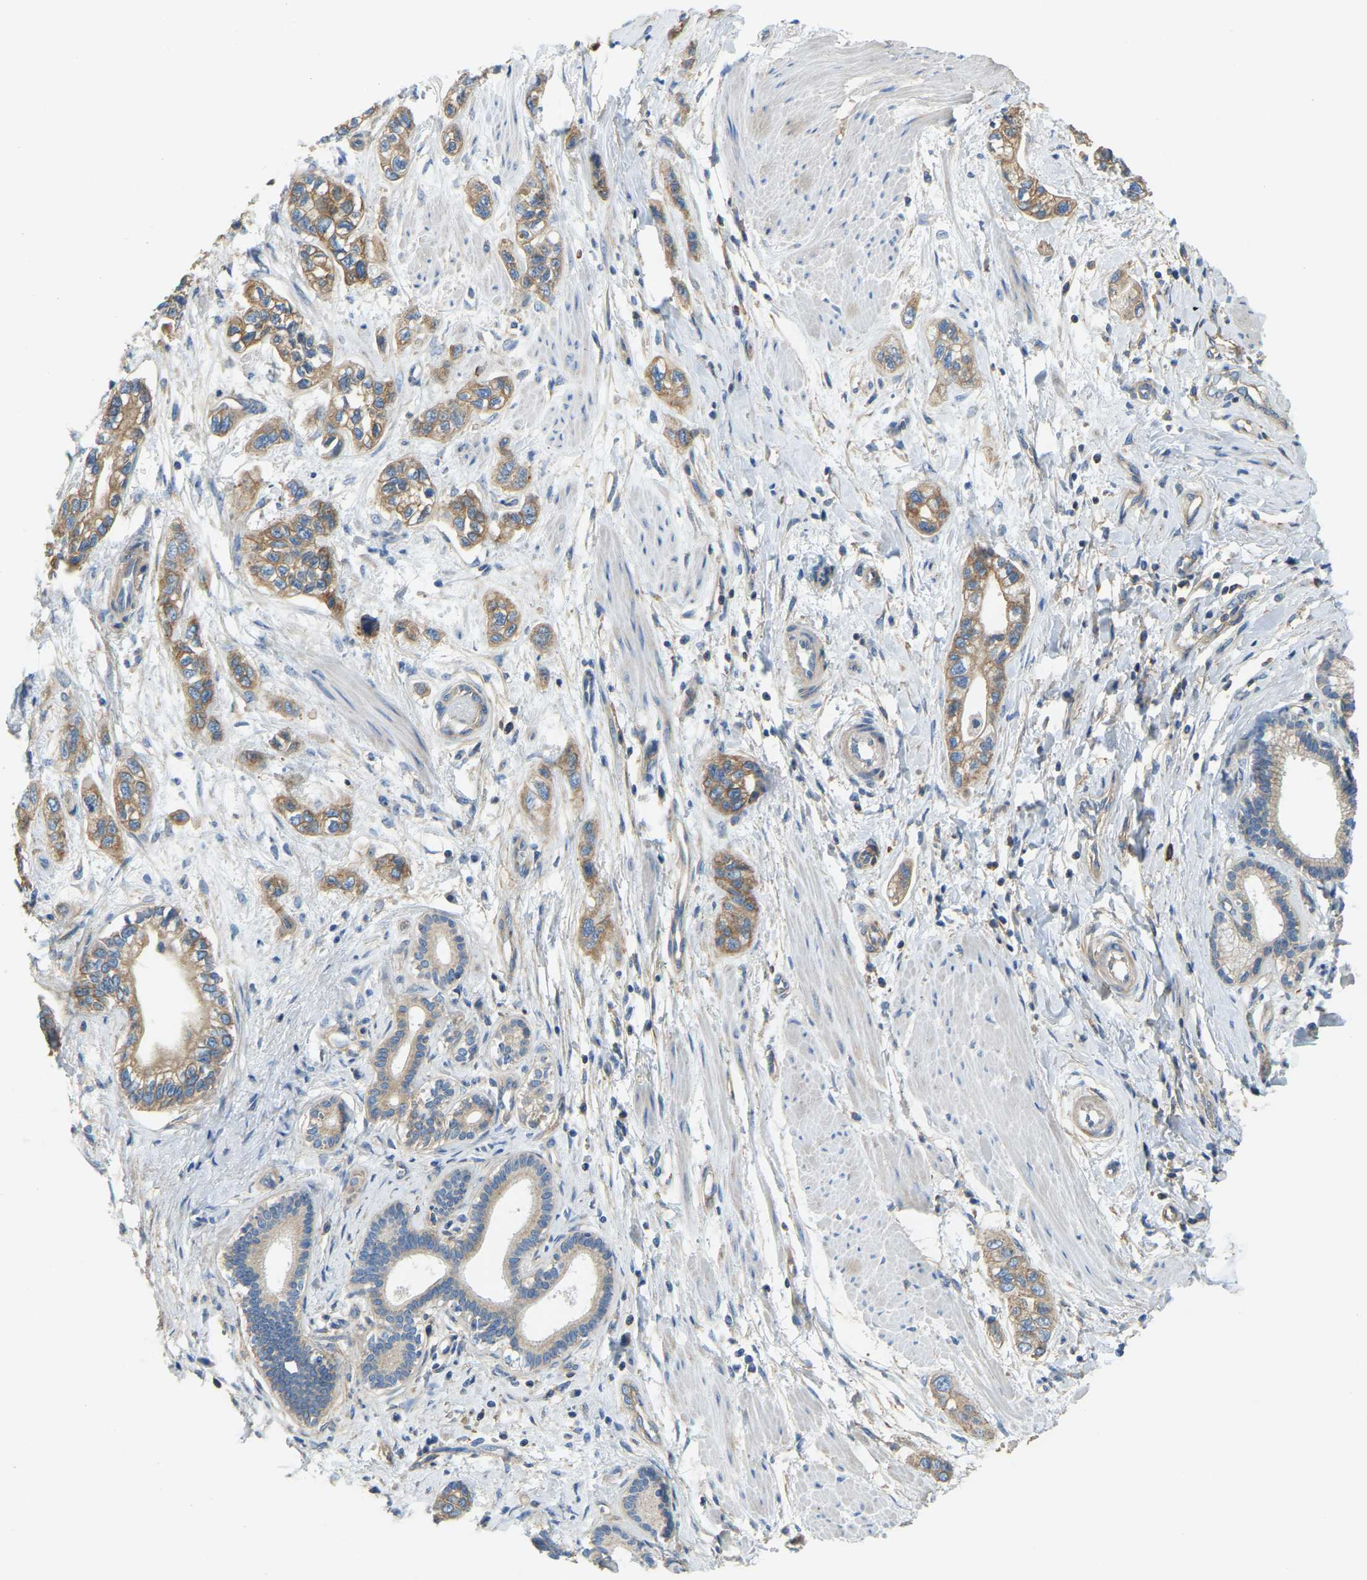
{"staining": {"intensity": "moderate", "quantity": ">75%", "location": "cytoplasmic/membranous"}, "tissue": "pancreatic cancer", "cell_type": "Tumor cells", "image_type": "cancer", "snomed": [{"axis": "morphology", "description": "Adenocarcinoma, NOS"}, {"axis": "topography", "description": "Pancreas"}], "caption": "Tumor cells show moderate cytoplasmic/membranous positivity in approximately >75% of cells in pancreatic adenocarcinoma.", "gene": "AHNAK", "patient": {"sex": "male", "age": 74}}